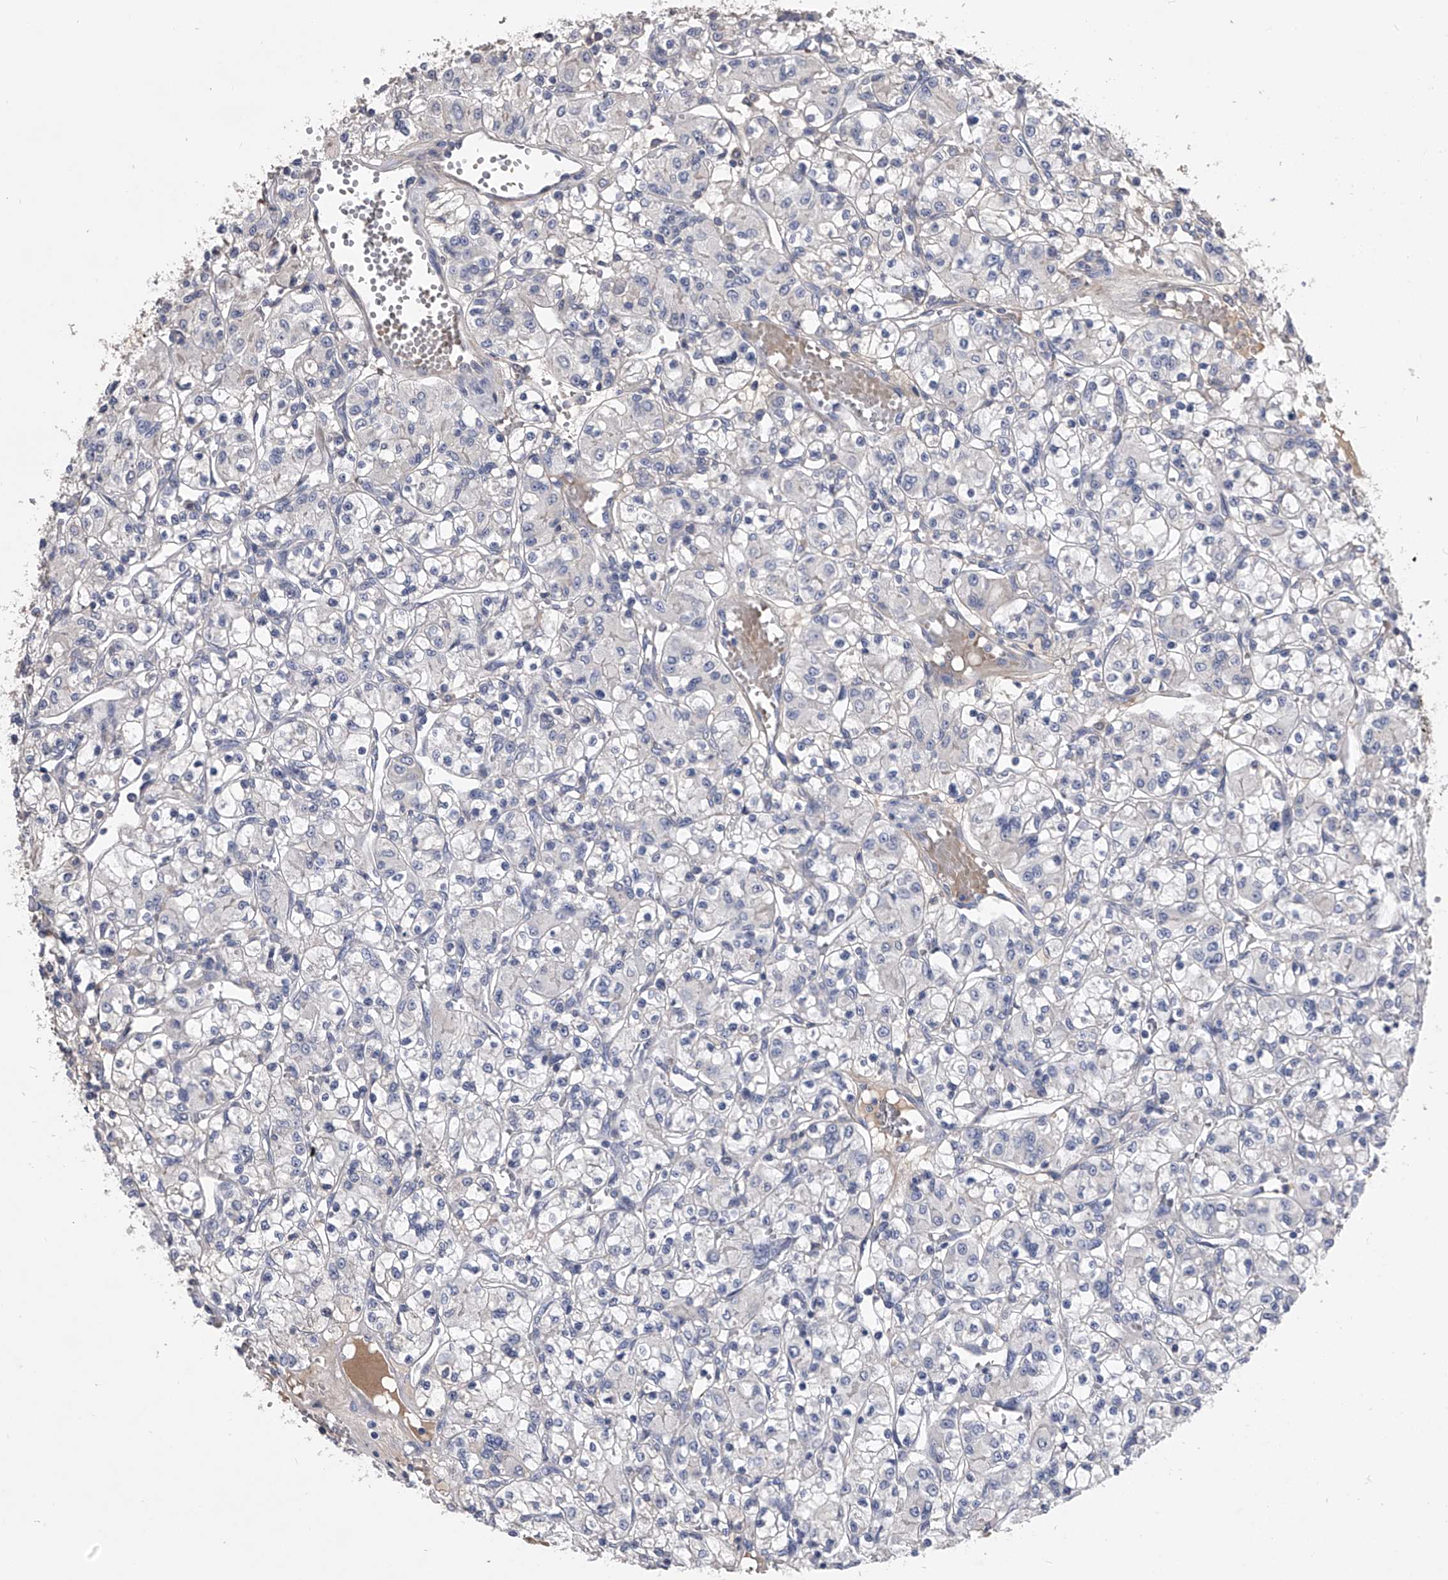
{"staining": {"intensity": "negative", "quantity": "none", "location": "none"}, "tissue": "renal cancer", "cell_type": "Tumor cells", "image_type": "cancer", "snomed": [{"axis": "morphology", "description": "Adenocarcinoma, NOS"}, {"axis": "topography", "description": "Kidney"}], "caption": "Immunohistochemical staining of renal adenocarcinoma exhibits no significant positivity in tumor cells.", "gene": "MDN1", "patient": {"sex": "female", "age": 59}}